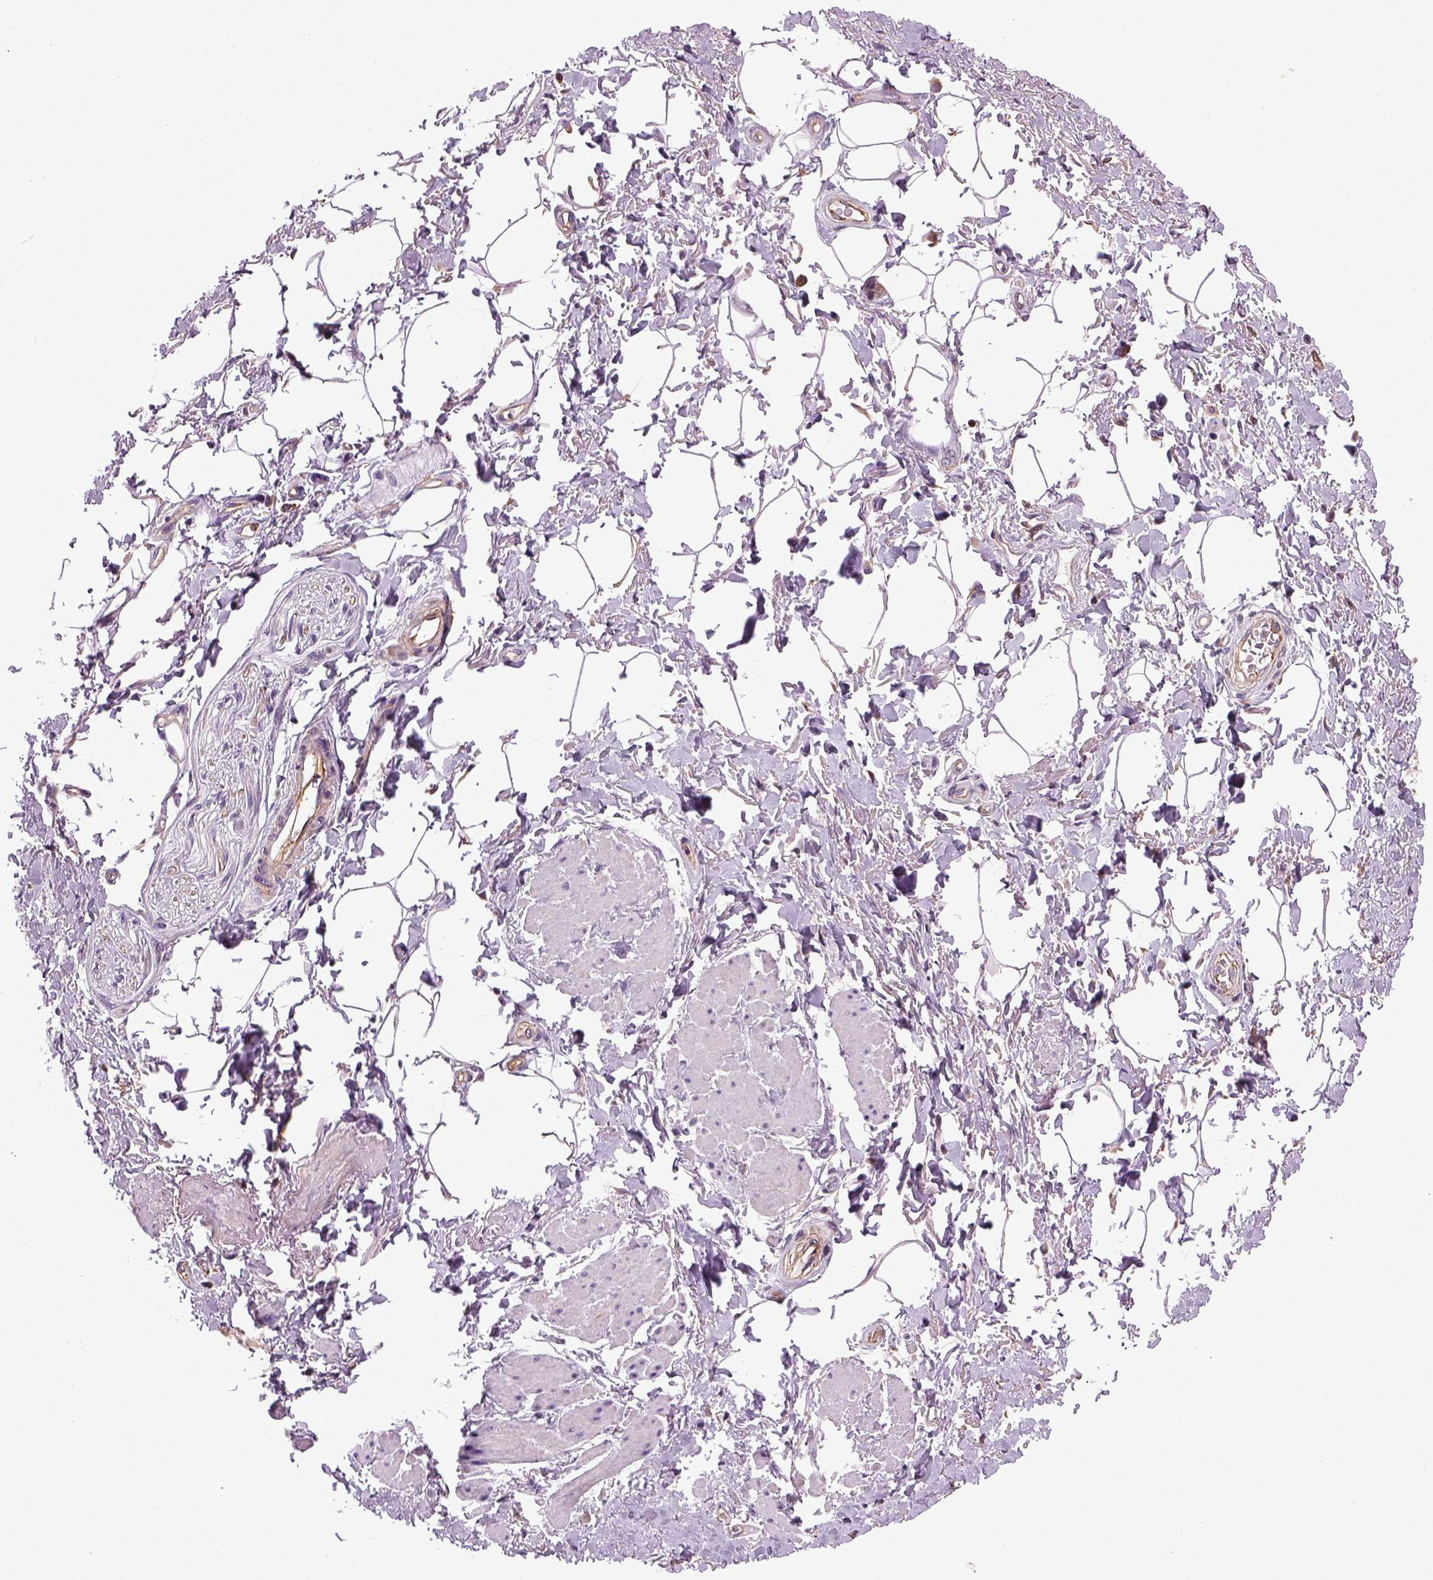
{"staining": {"intensity": "negative", "quantity": "none", "location": "none"}, "tissue": "adipose tissue", "cell_type": "Adipocytes", "image_type": "normal", "snomed": [{"axis": "morphology", "description": "Normal tissue, NOS"}, {"axis": "topography", "description": "Peripheral nerve tissue"}], "caption": "Immunohistochemical staining of normal human adipose tissue displays no significant expression in adipocytes.", "gene": "TPRG1", "patient": {"sex": "male", "age": 51}}